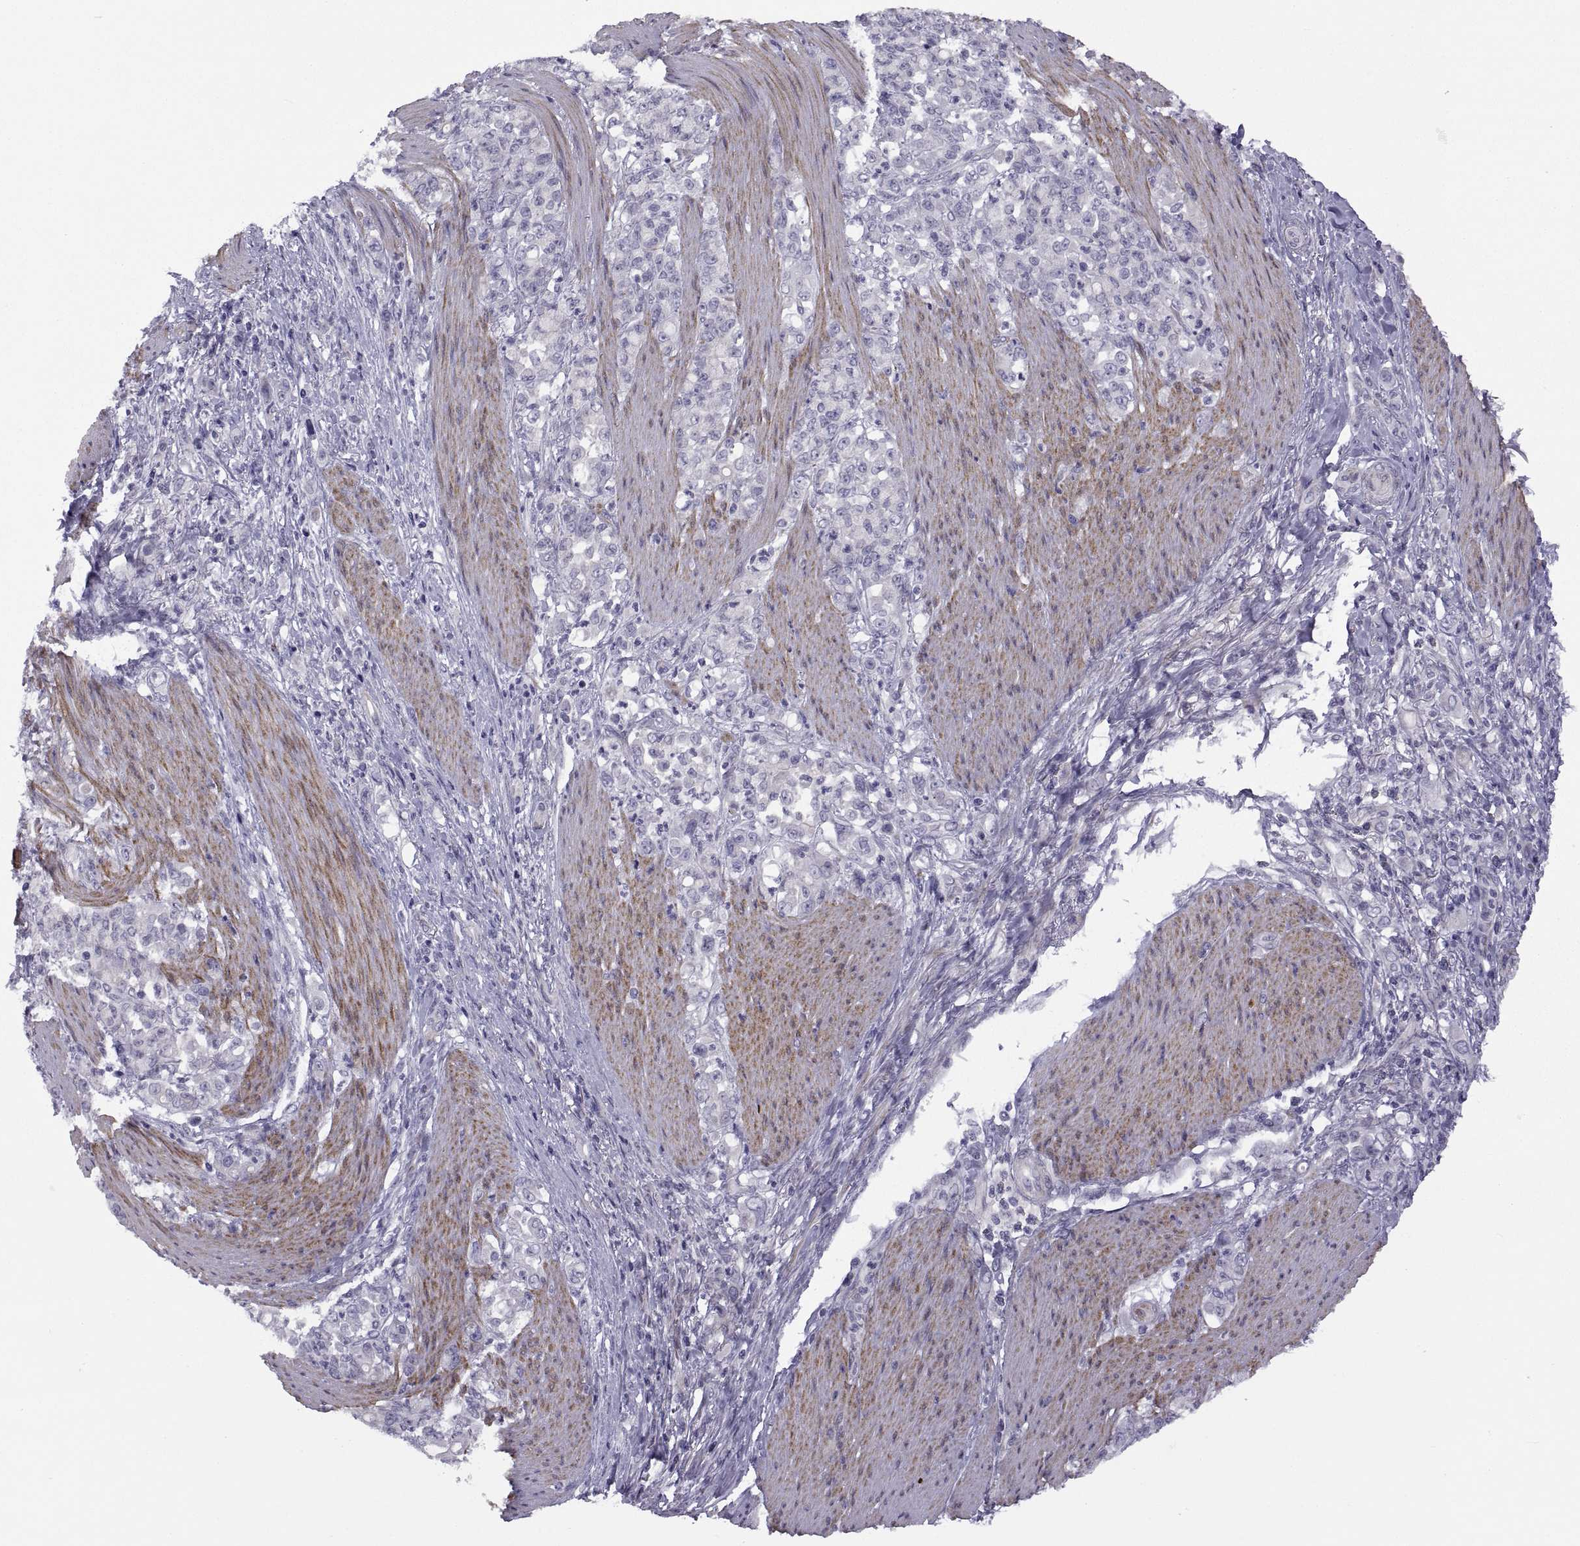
{"staining": {"intensity": "negative", "quantity": "none", "location": "none"}, "tissue": "stomach cancer", "cell_type": "Tumor cells", "image_type": "cancer", "snomed": [{"axis": "morphology", "description": "Adenocarcinoma, NOS"}, {"axis": "topography", "description": "Stomach"}], "caption": "This is an immunohistochemistry (IHC) micrograph of human stomach cancer (adenocarcinoma). There is no staining in tumor cells.", "gene": "TMEM158", "patient": {"sex": "female", "age": 79}}